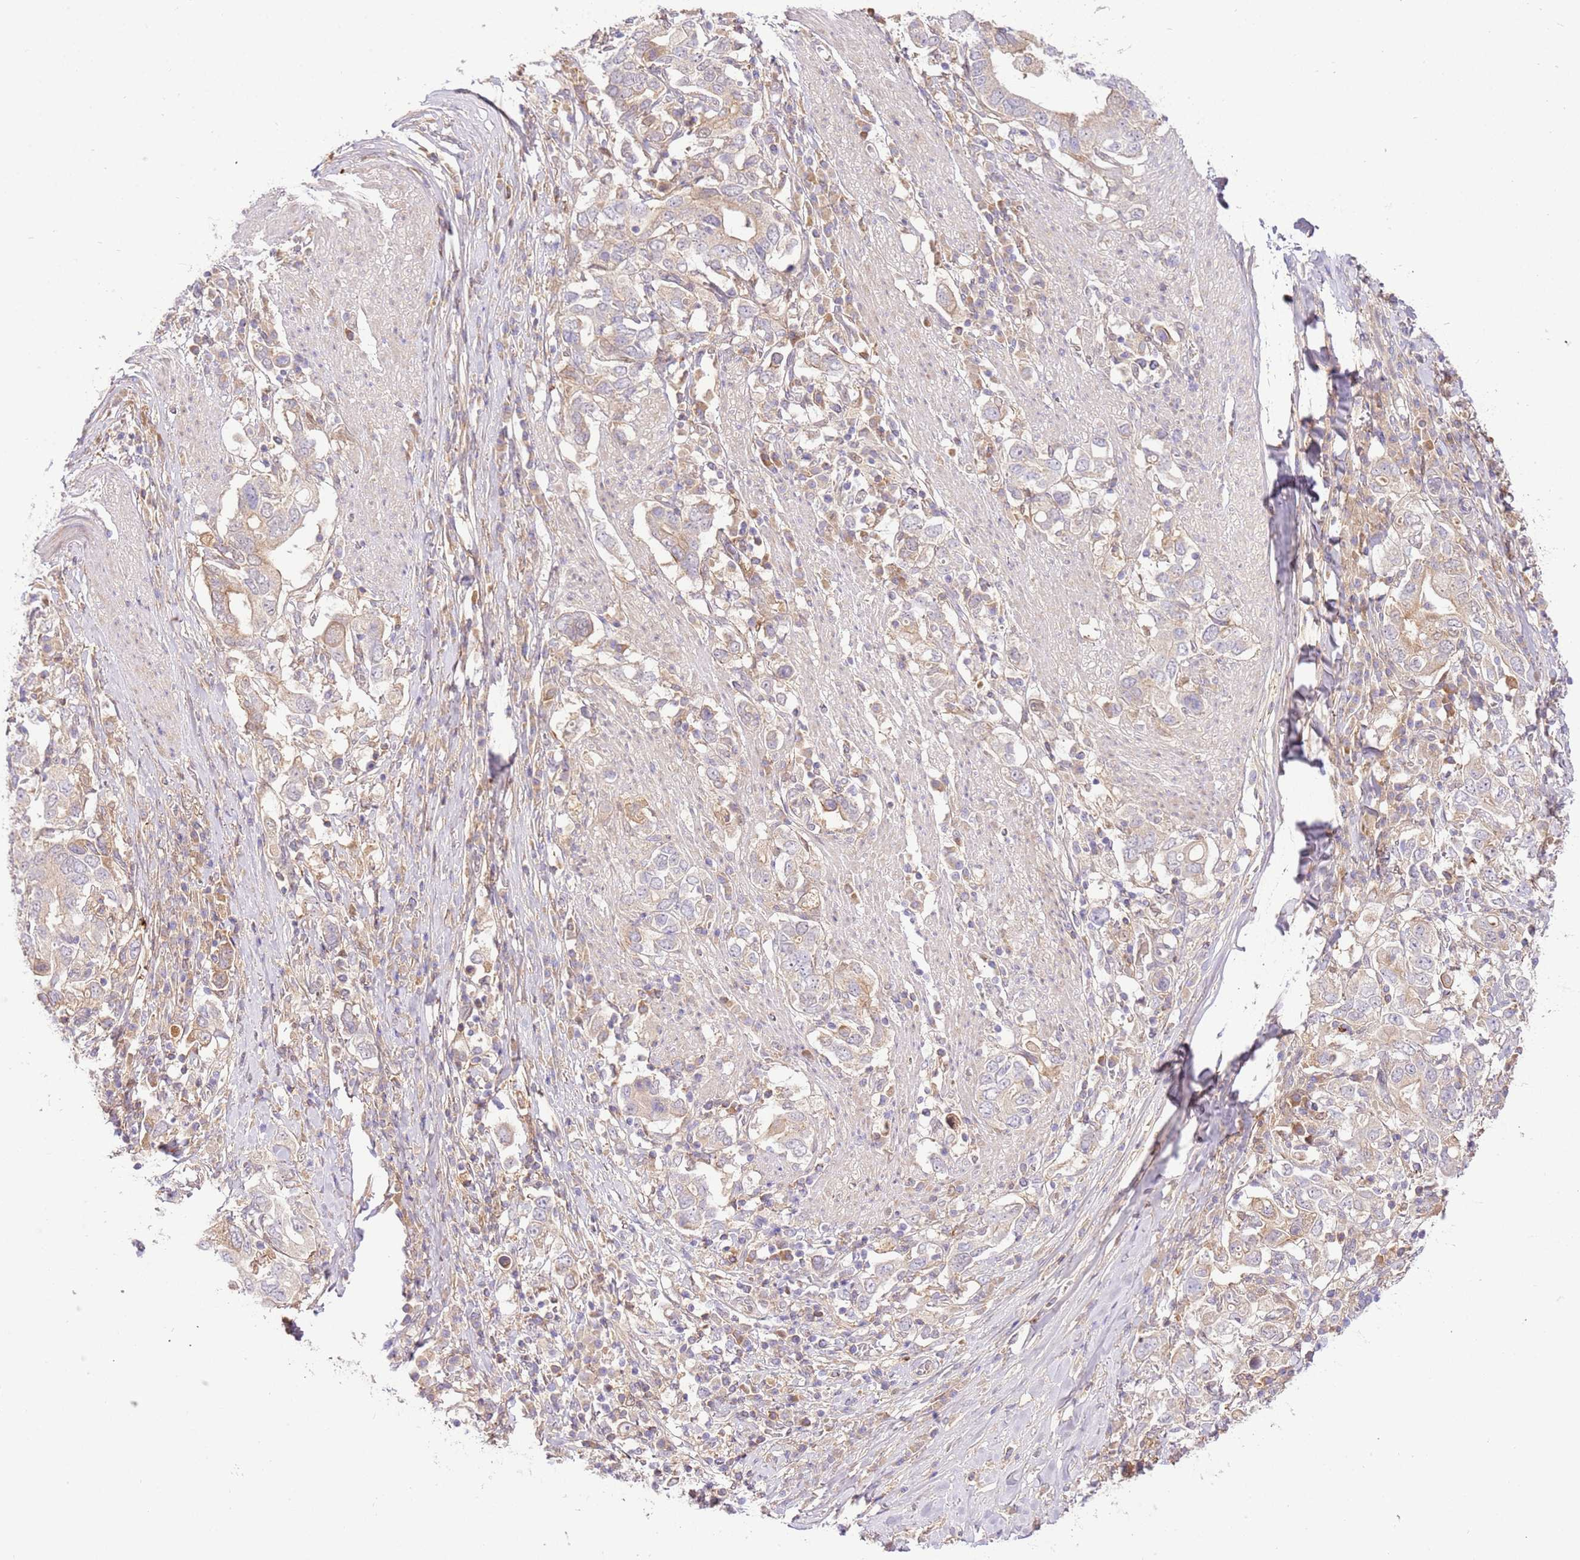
{"staining": {"intensity": "weak", "quantity": "<25%", "location": "cytoplasmic/membranous"}, "tissue": "stomach cancer", "cell_type": "Tumor cells", "image_type": "cancer", "snomed": [{"axis": "morphology", "description": "Adenocarcinoma, NOS"}, {"axis": "topography", "description": "Stomach, upper"}, {"axis": "topography", "description": "Stomach"}], "caption": "High power microscopy micrograph of an immunohistochemistry micrograph of adenocarcinoma (stomach), revealing no significant expression in tumor cells.", "gene": "C8G", "patient": {"sex": "male", "age": 62}}